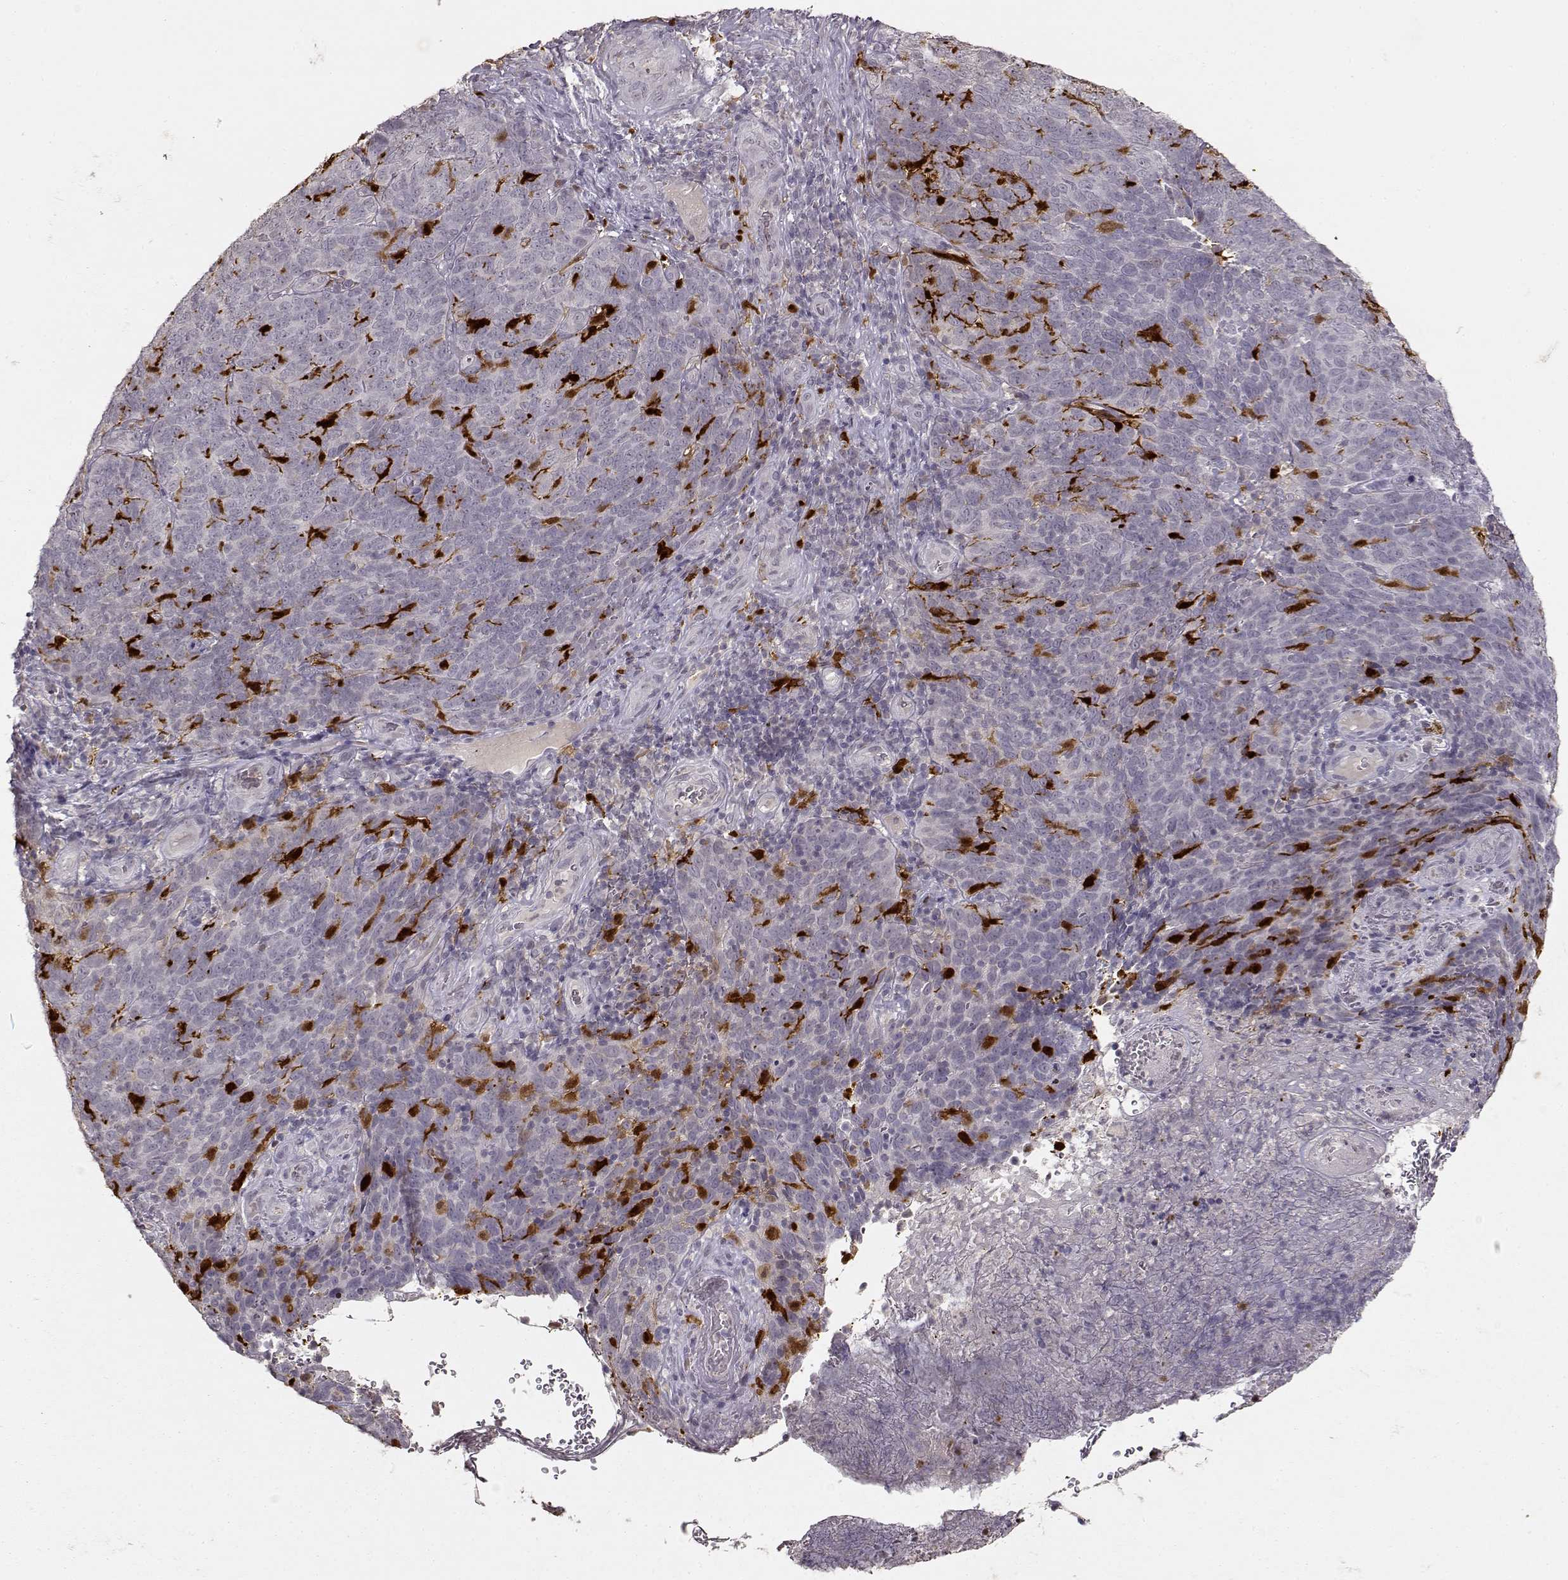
{"staining": {"intensity": "negative", "quantity": "none", "location": "none"}, "tissue": "skin cancer", "cell_type": "Tumor cells", "image_type": "cancer", "snomed": [{"axis": "morphology", "description": "Squamous cell carcinoma, NOS"}, {"axis": "topography", "description": "Skin"}, {"axis": "topography", "description": "Anal"}], "caption": "Skin cancer (squamous cell carcinoma) stained for a protein using IHC demonstrates no staining tumor cells.", "gene": "S100B", "patient": {"sex": "female", "age": 51}}